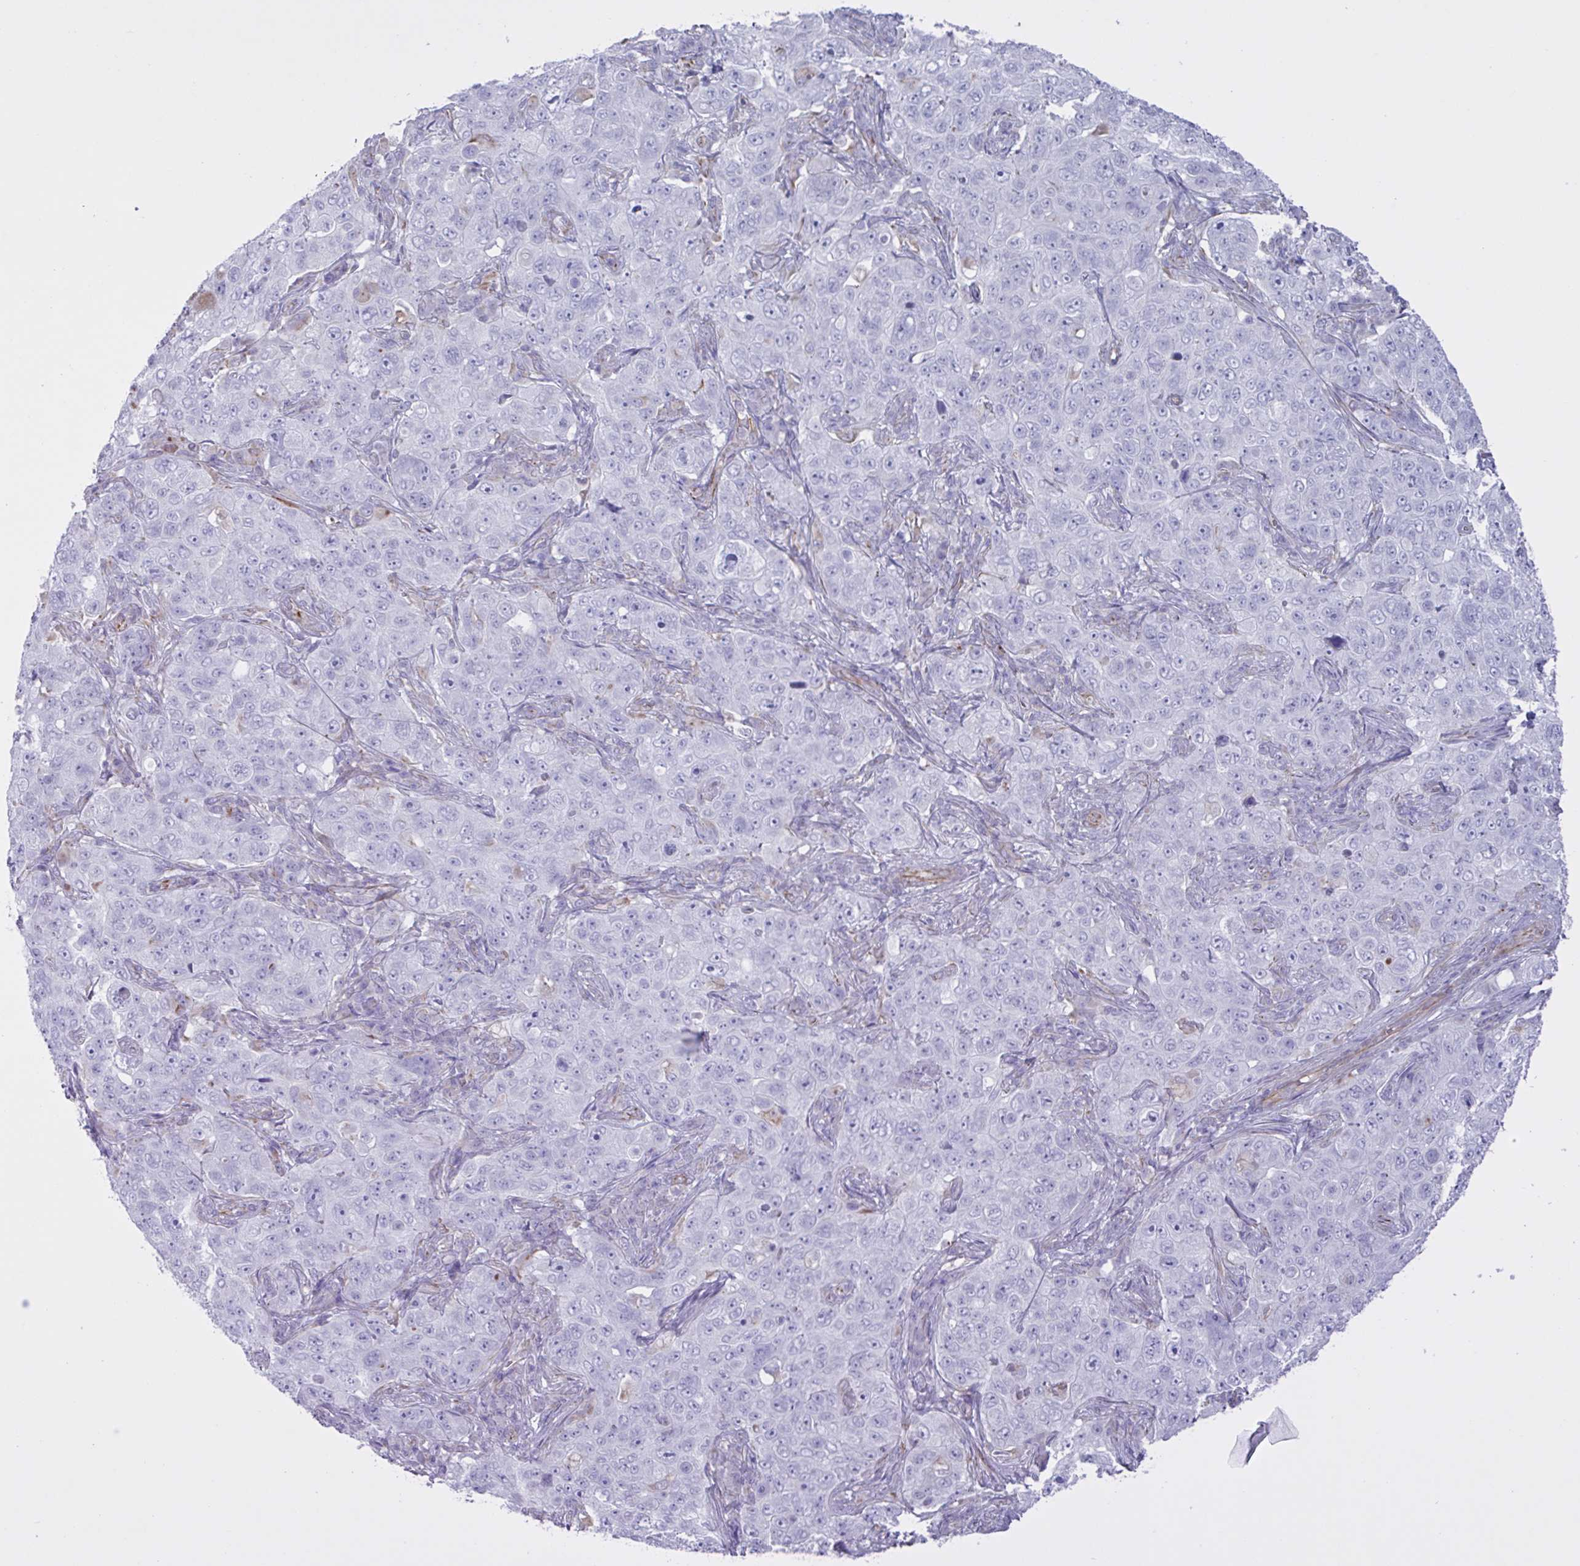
{"staining": {"intensity": "negative", "quantity": "none", "location": "none"}, "tissue": "pancreatic cancer", "cell_type": "Tumor cells", "image_type": "cancer", "snomed": [{"axis": "morphology", "description": "Adenocarcinoma, NOS"}, {"axis": "topography", "description": "Pancreas"}], "caption": "Tumor cells show no significant protein positivity in adenocarcinoma (pancreatic).", "gene": "TMEM86B", "patient": {"sex": "male", "age": 68}}